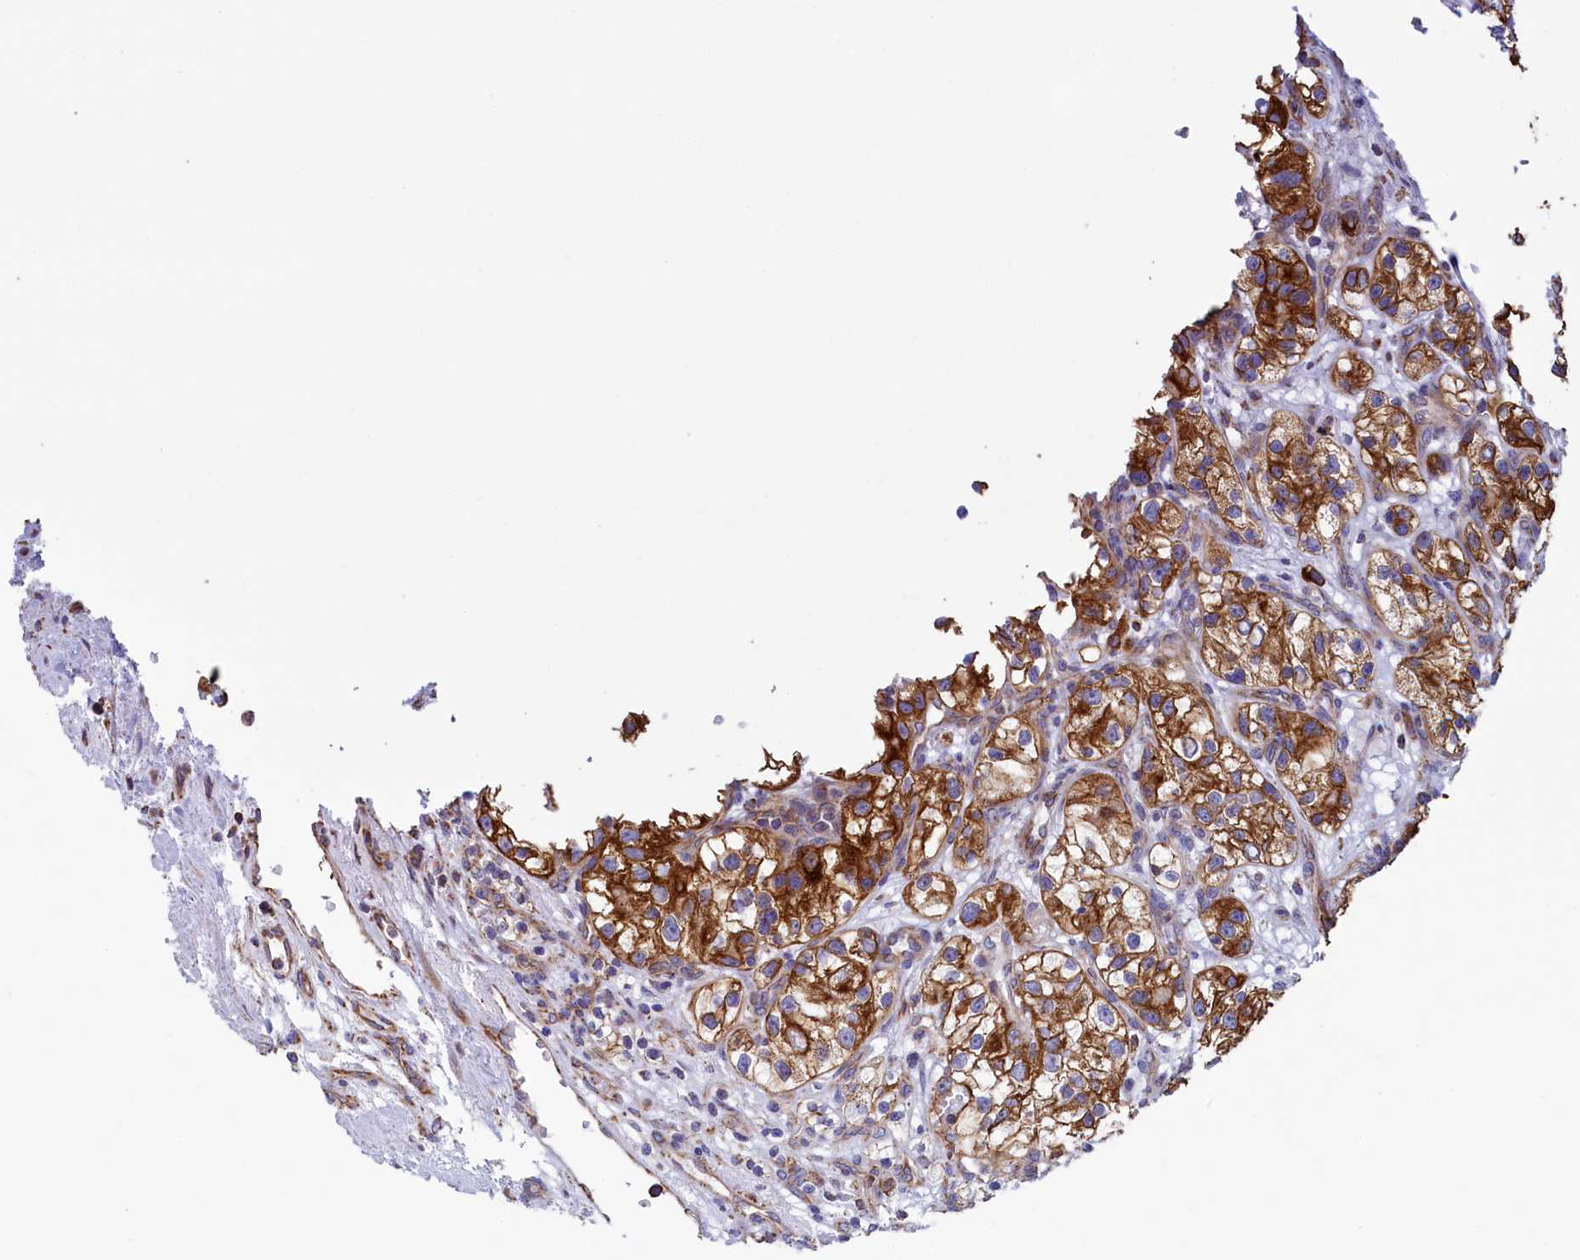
{"staining": {"intensity": "moderate", "quantity": ">75%", "location": "cytoplasmic/membranous"}, "tissue": "renal cancer", "cell_type": "Tumor cells", "image_type": "cancer", "snomed": [{"axis": "morphology", "description": "Adenocarcinoma, NOS"}, {"axis": "topography", "description": "Kidney"}], "caption": "Tumor cells display medium levels of moderate cytoplasmic/membranous staining in approximately >75% of cells in human renal cancer.", "gene": "GATB", "patient": {"sex": "female", "age": 57}}